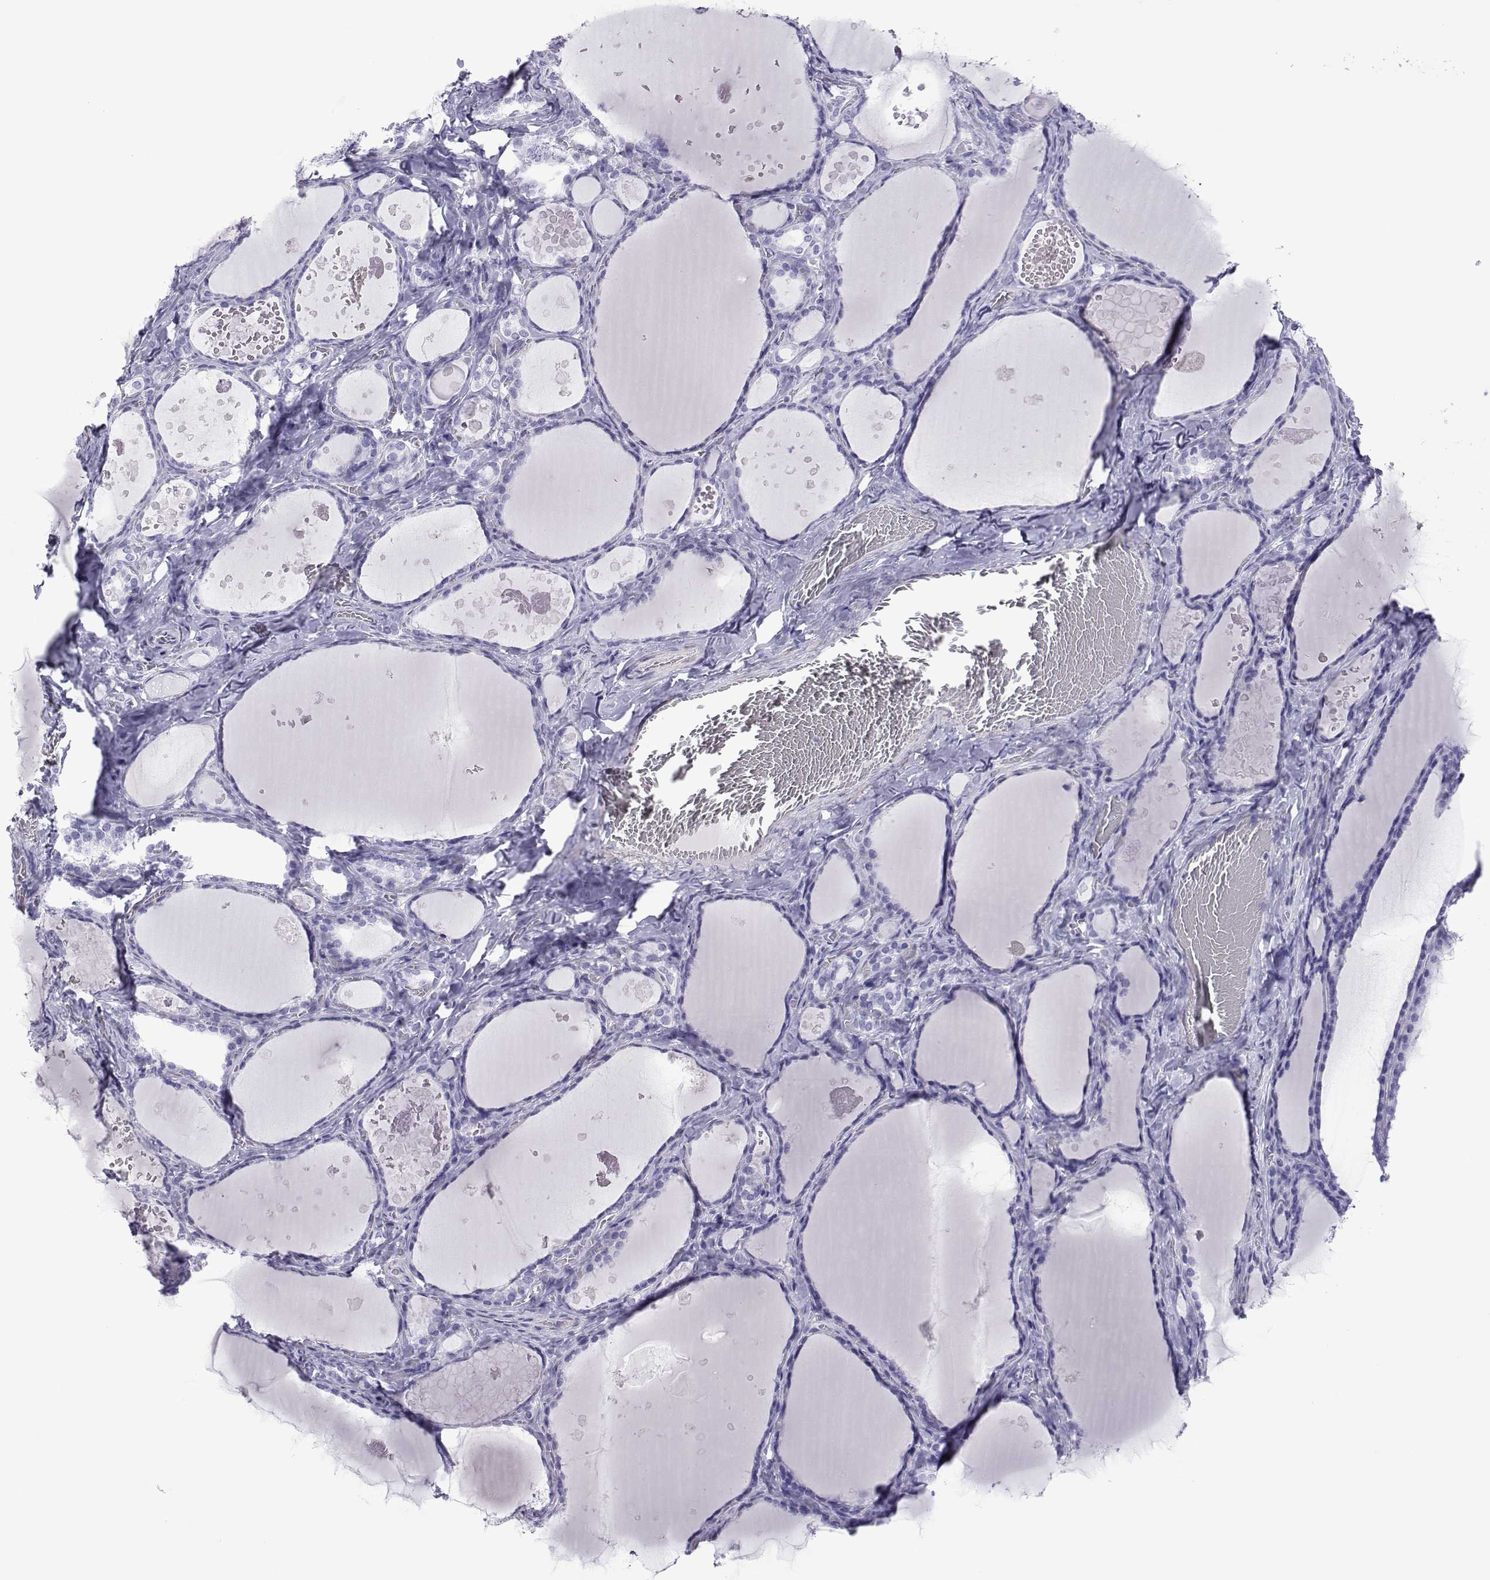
{"staining": {"intensity": "negative", "quantity": "none", "location": "none"}, "tissue": "thyroid gland", "cell_type": "Glandular cells", "image_type": "normal", "snomed": [{"axis": "morphology", "description": "Normal tissue, NOS"}, {"axis": "topography", "description": "Thyroid gland"}], "caption": "Glandular cells are negative for brown protein staining in unremarkable thyroid gland.", "gene": "SPANXA1", "patient": {"sex": "female", "age": 56}}